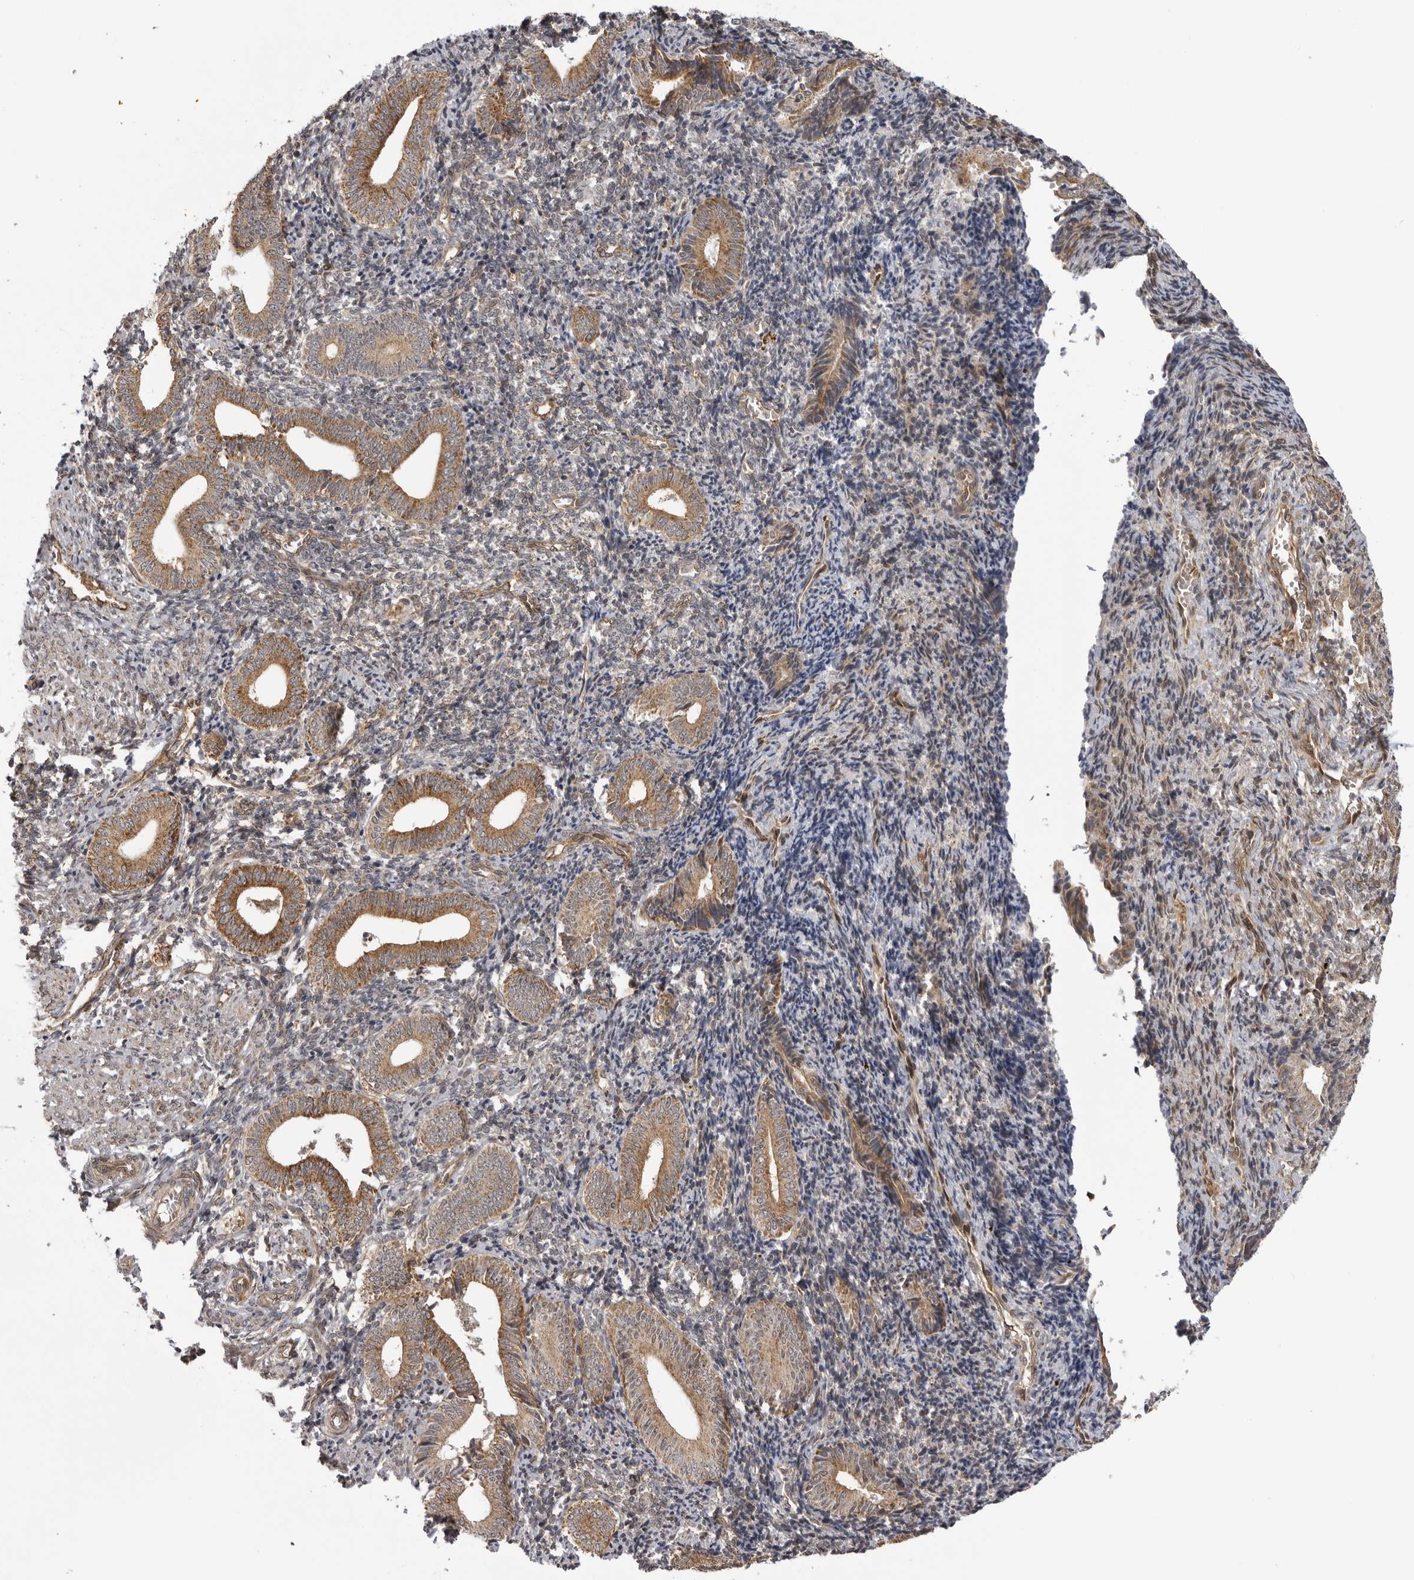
{"staining": {"intensity": "weak", "quantity": "<25%", "location": "cytoplasmic/membranous"}, "tissue": "endometrium", "cell_type": "Cells in endometrial stroma", "image_type": "normal", "snomed": [{"axis": "morphology", "description": "Normal tissue, NOS"}, {"axis": "topography", "description": "Uterus"}, {"axis": "topography", "description": "Endometrium"}], "caption": "The histopathology image exhibits no staining of cells in endometrial stroma in unremarkable endometrium.", "gene": "DNAH14", "patient": {"sex": "female", "age": 33}}